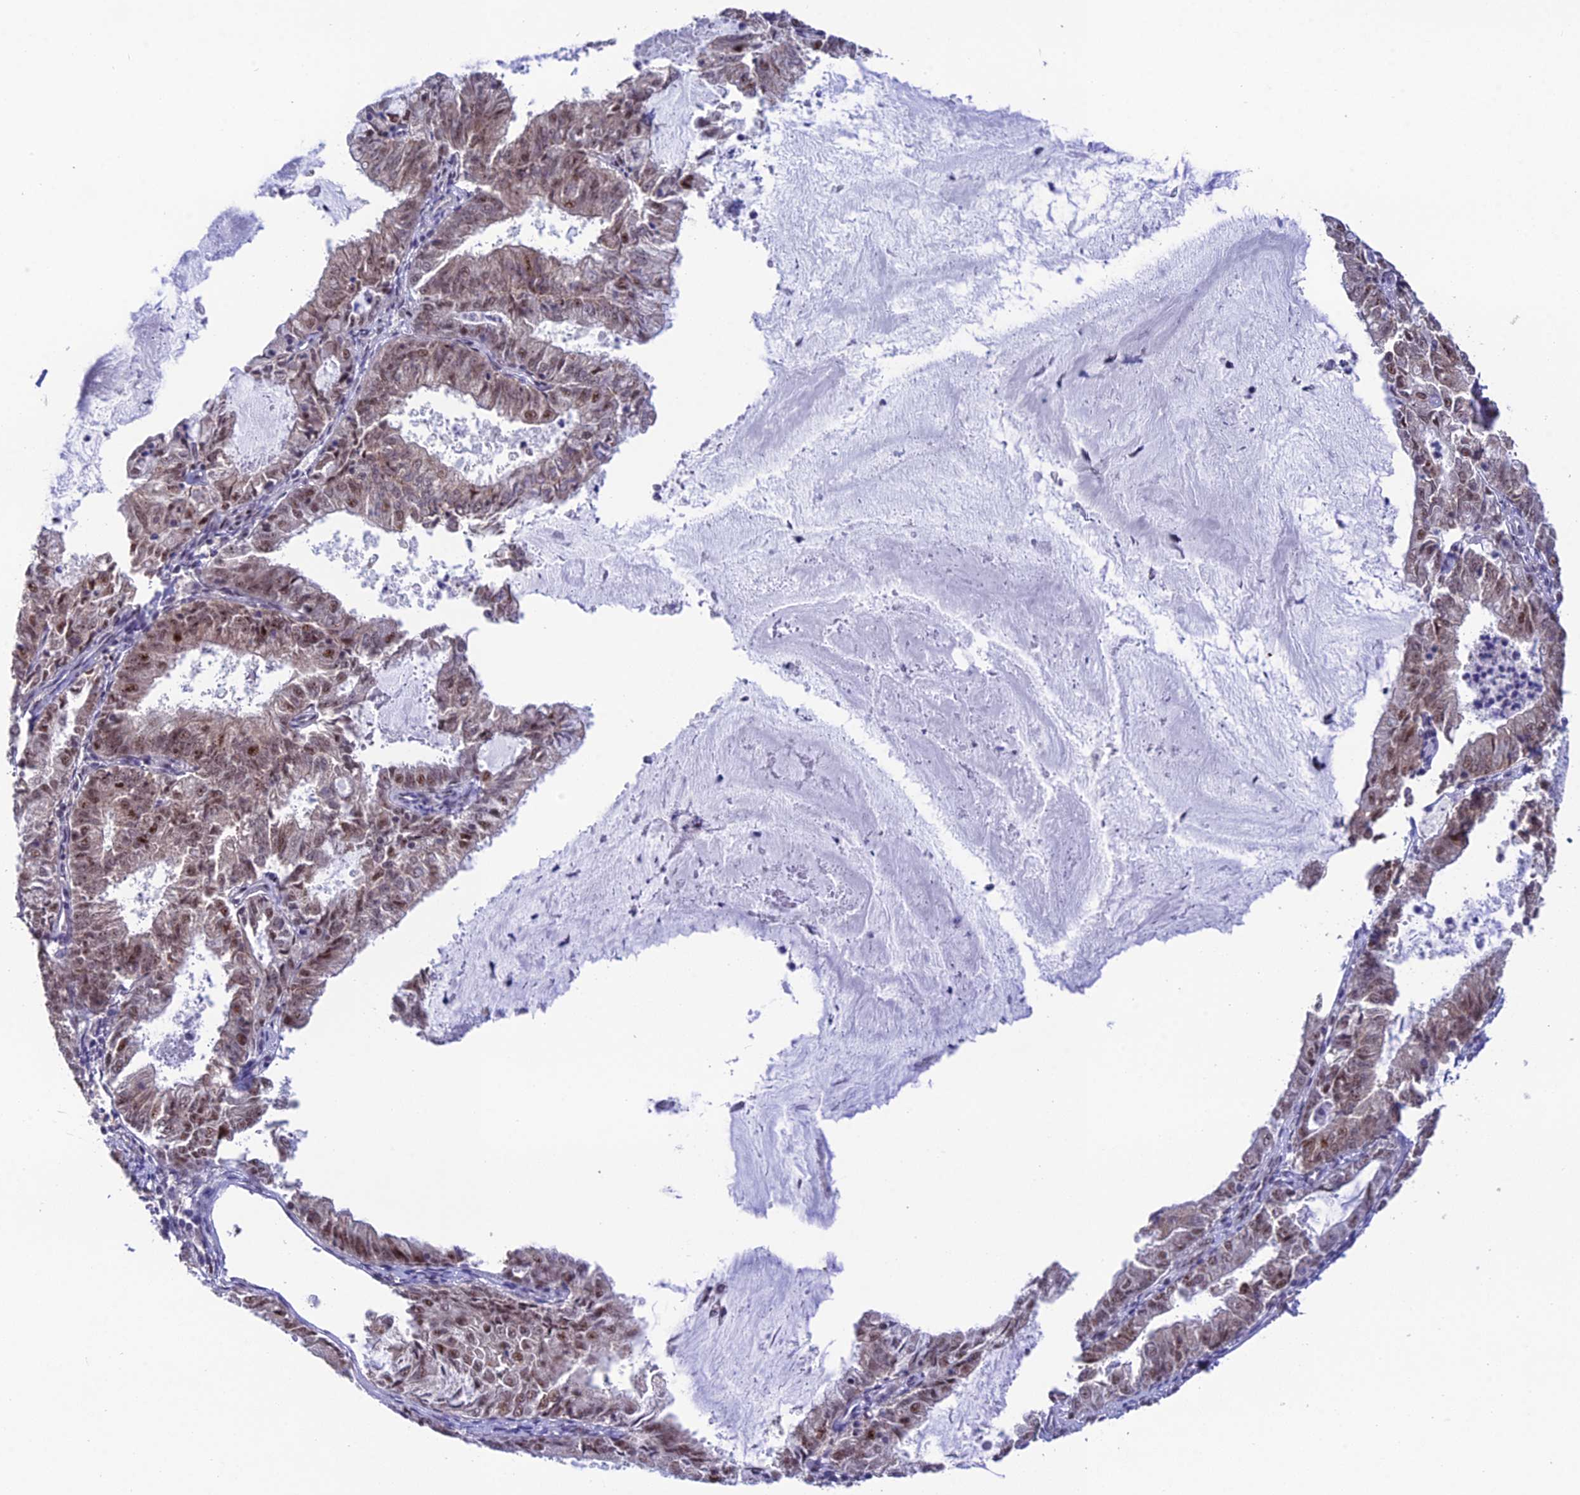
{"staining": {"intensity": "weak", "quantity": ">75%", "location": "nuclear"}, "tissue": "endometrial cancer", "cell_type": "Tumor cells", "image_type": "cancer", "snomed": [{"axis": "morphology", "description": "Adenocarcinoma, NOS"}, {"axis": "topography", "description": "Endometrium"}], "caption": "Tumor cells reveal low levels of weak nuclear staining in approximately >75% of cells in human endometrial adenocarcinoma.", "gene": "THOC7", "patient": {"sex": "female", "age": 57}}